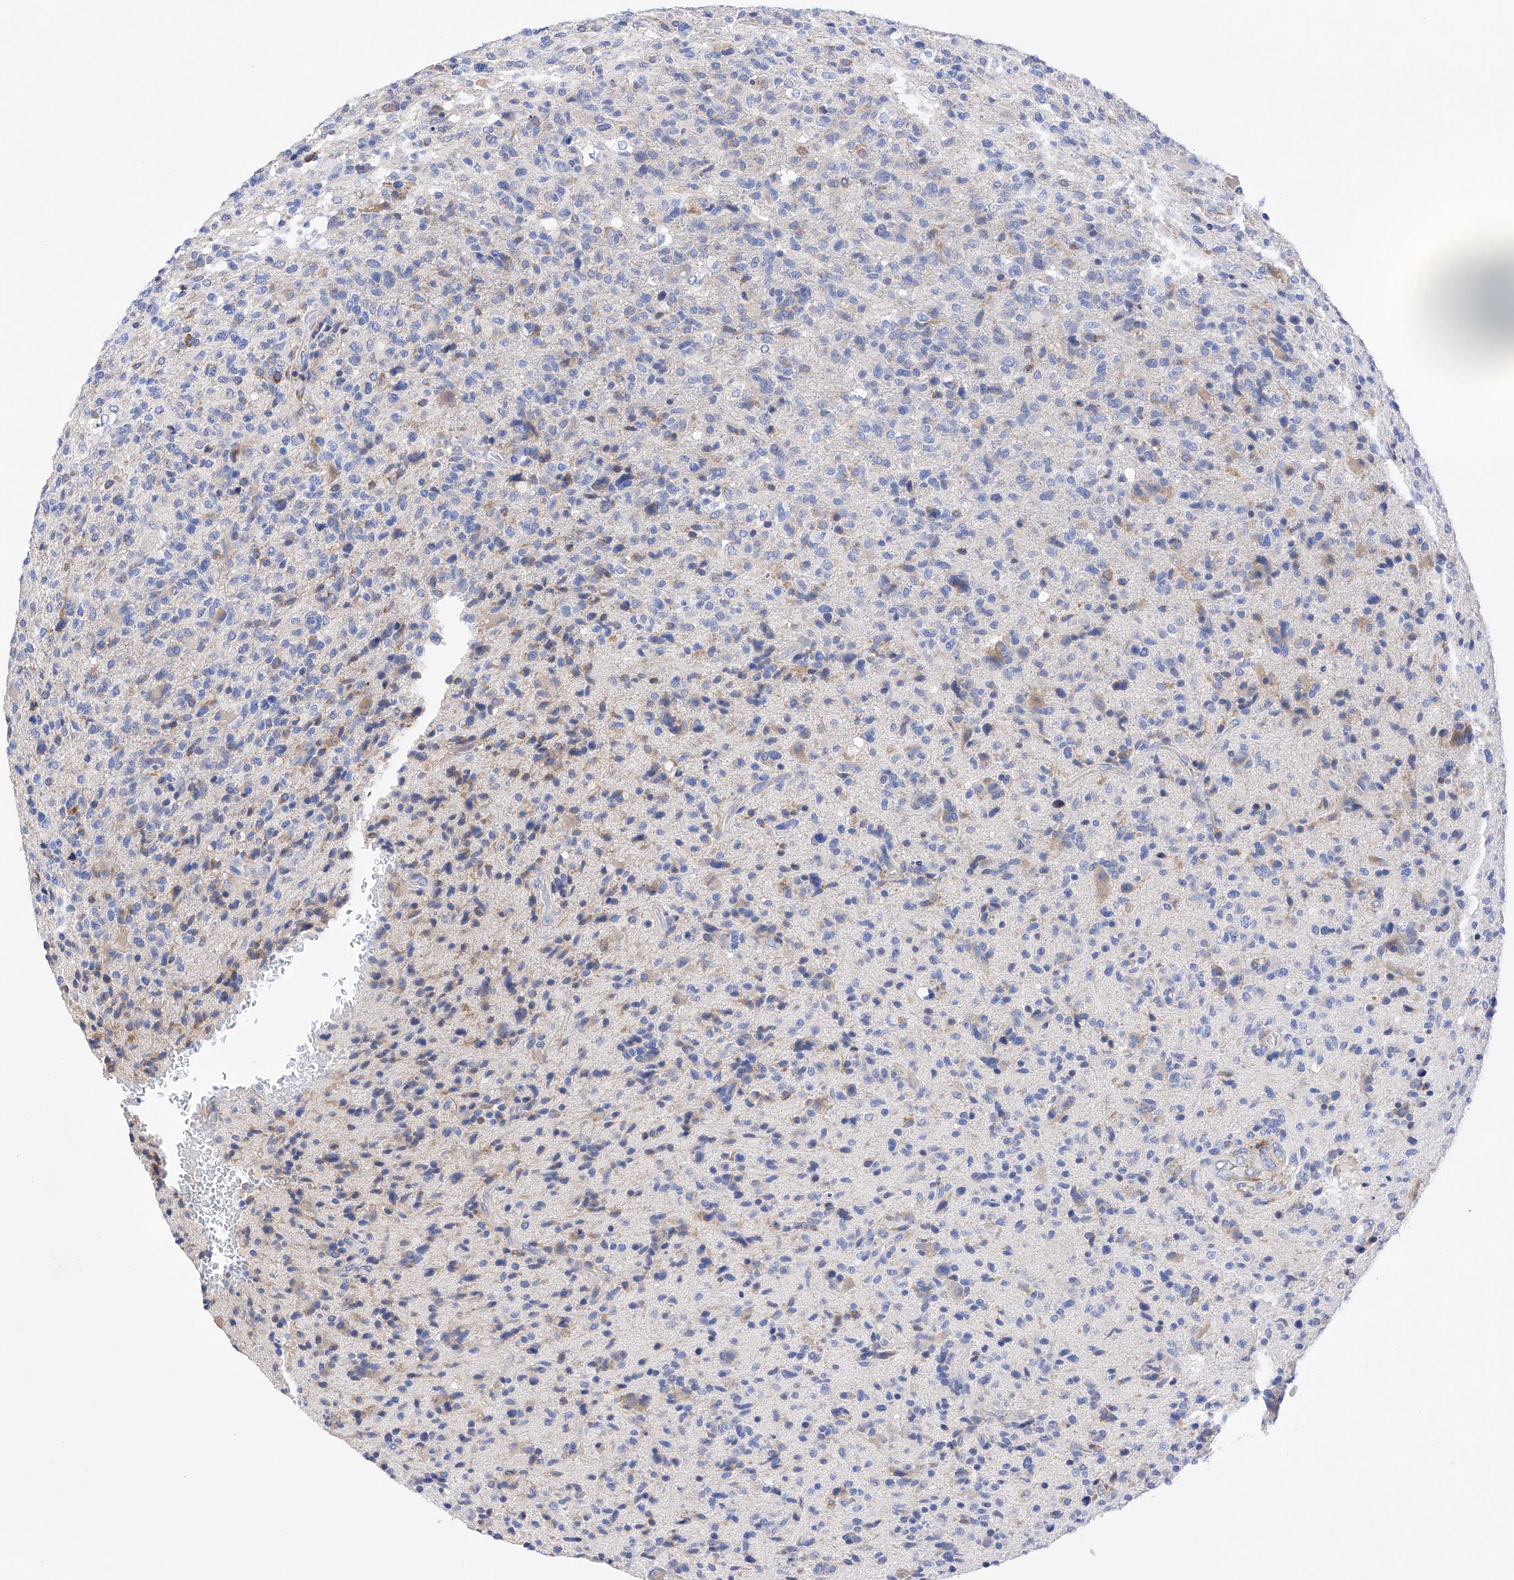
{"staining": {"intensity": "negative", "quantity": "none", "location": "none"}, "tissue": "glioma", "cell_type": "Tumor cells", "image_type": "cancer", "snomed": [{"axis": "morphology", "description": "Glioma, malignant, High grade"}, {"axis": "topography", "description": "Brain"}], "caption": "The image demonstrates no staining of tumor cells in malignant glioma (high-grade).", "gene": "PDIA5", "patient": {"sex": "male", "age": 72}}